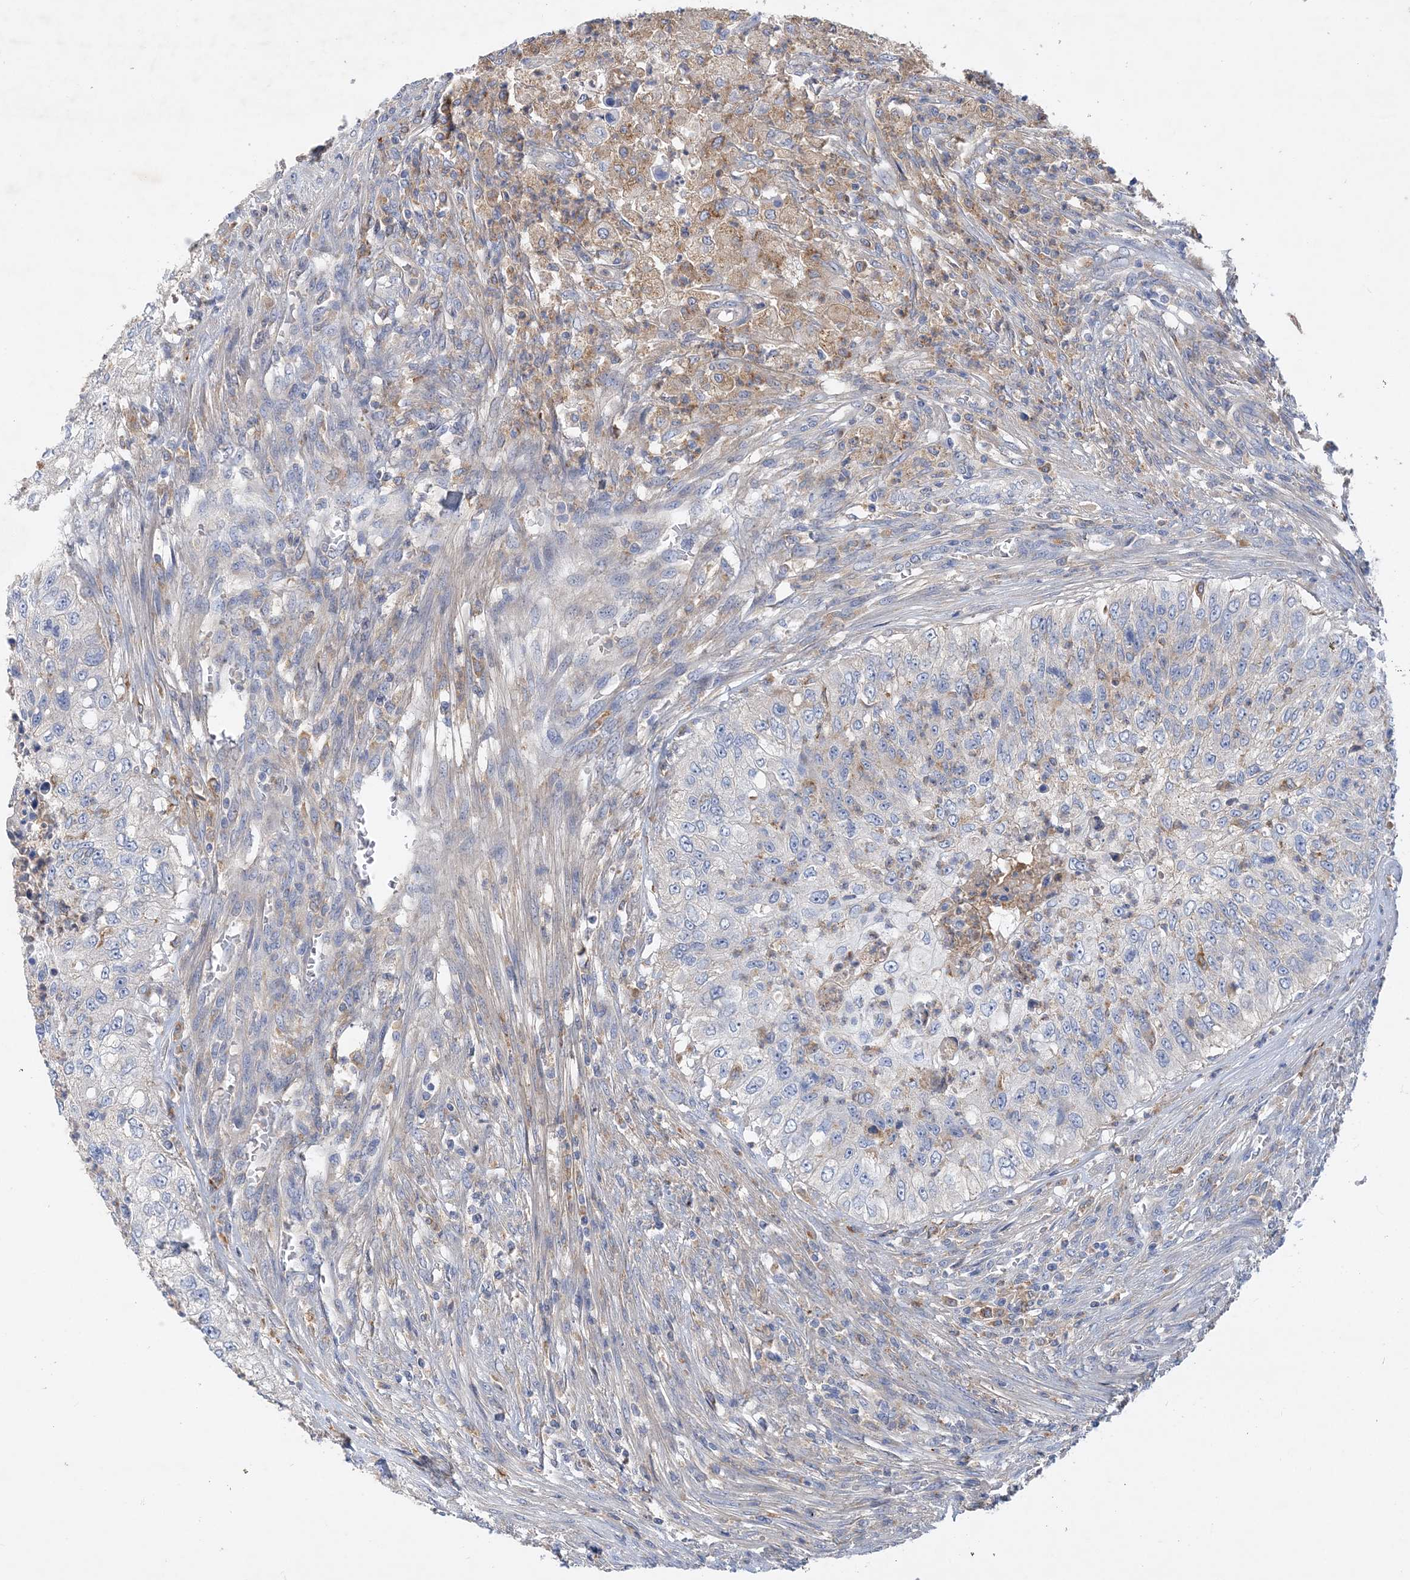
{"staining": {"intensity": "negative", "quantity": "none", "location": "none"}, "tissue": "urothelial cancer", "cell_type": "Tumor cells", "image_type": "cancer", "snomed": [{"axis": "morphology", "description": "Urothelial carcinoma, High grade"}, {"axis": "topography", "description": "Urinary bladder"}], "caption": "High magnification brightfield microscopy of urothelial carcinoma (high-grade) stained with DAB (3,3'-diaminobenzidine) (brown) and counterstained with hematoxylin (blue): tumor cells show no significant positivity.", "gene": "GRINA", "patient": {"sex": "female", "age": 60}}